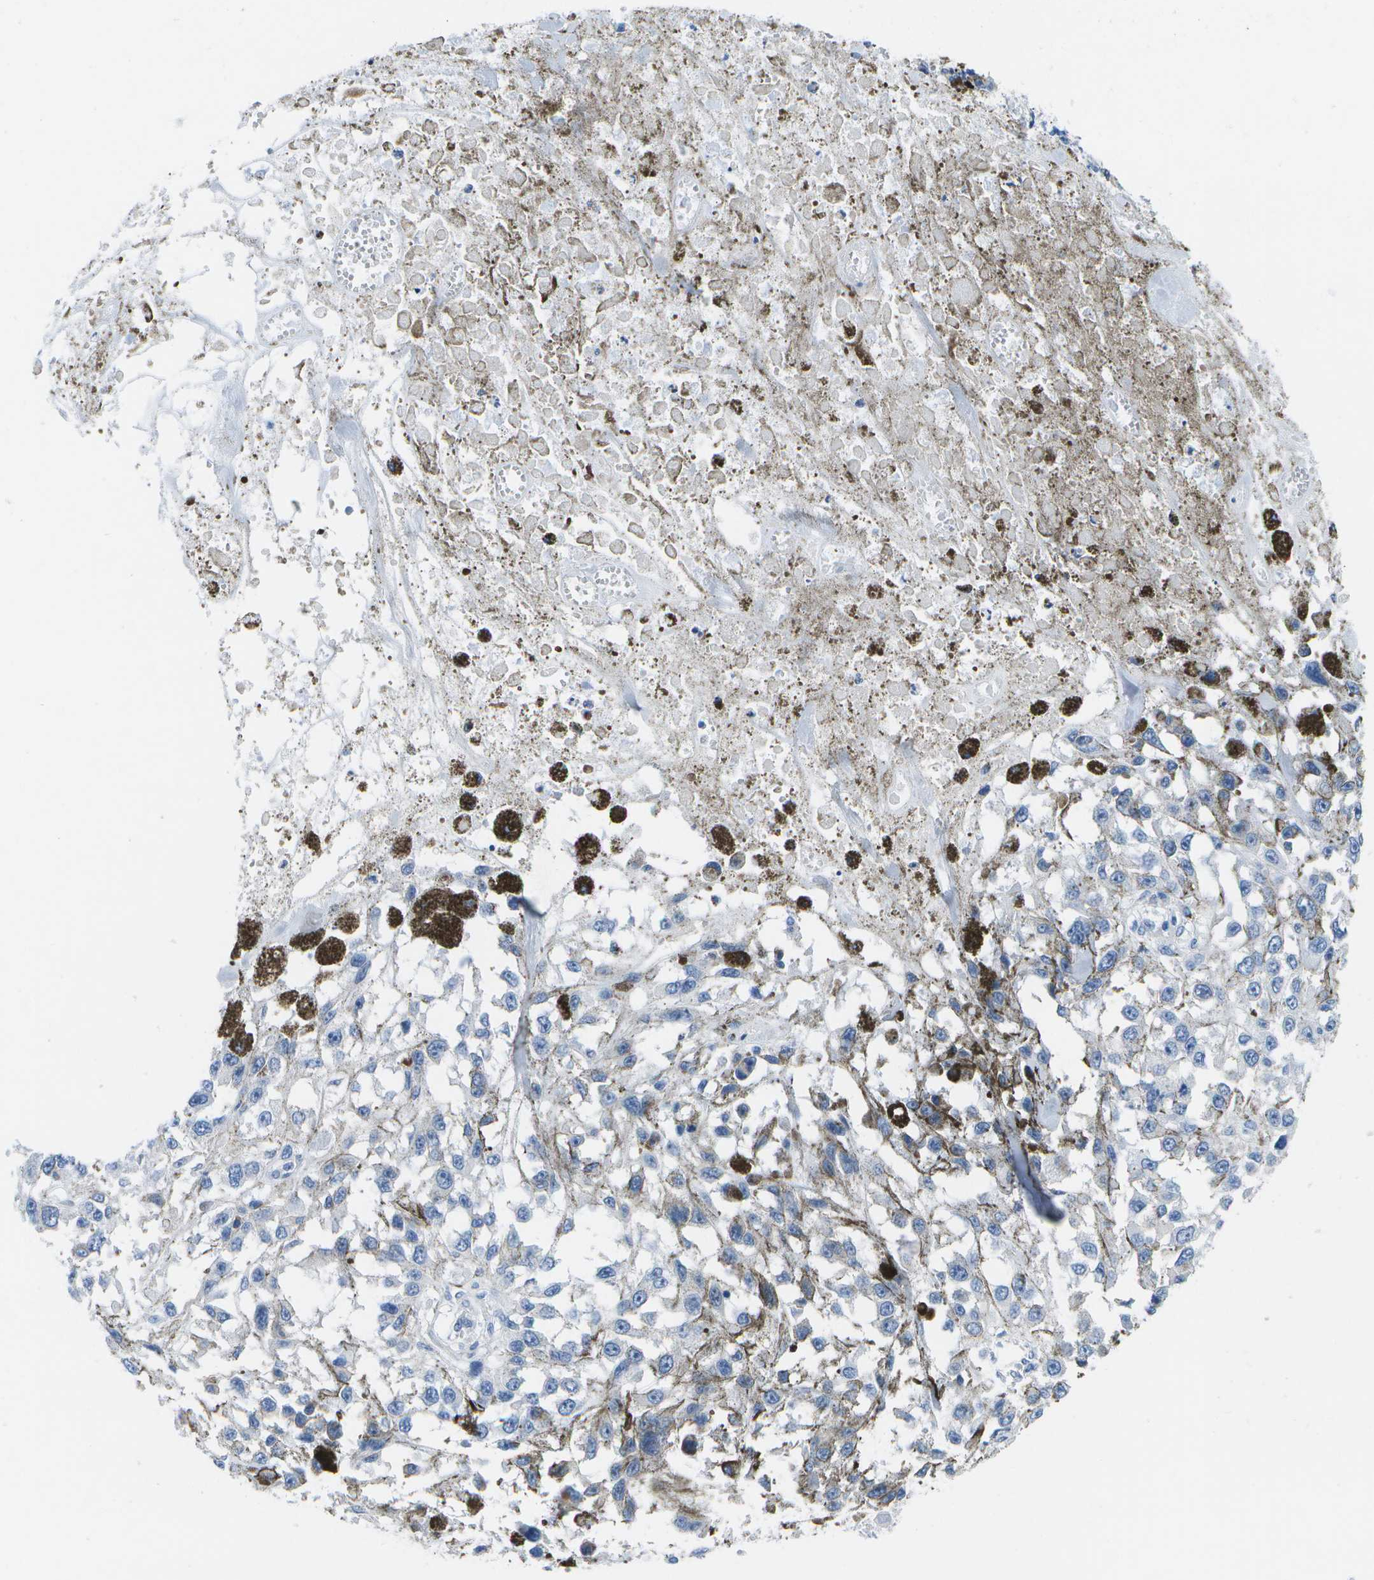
{"staining": {"intensity": "negative", "quantity": "none", "location": "none"}, "tissue": "melanoma", "cell_type": "Tumor cells", "image_type": "cancer", "snomed": [{"axis": "morphology", "description": "Malignant melanoma, Metastatic site"}, {"axis": "topography", "description": "Lymph node"}], "caption": "Melanoma was stained to show a protein in brown. There is no significant expression in tumor cells.", "gene": "ADGRG6", "patient": {"sex": "male", "age": 59}}